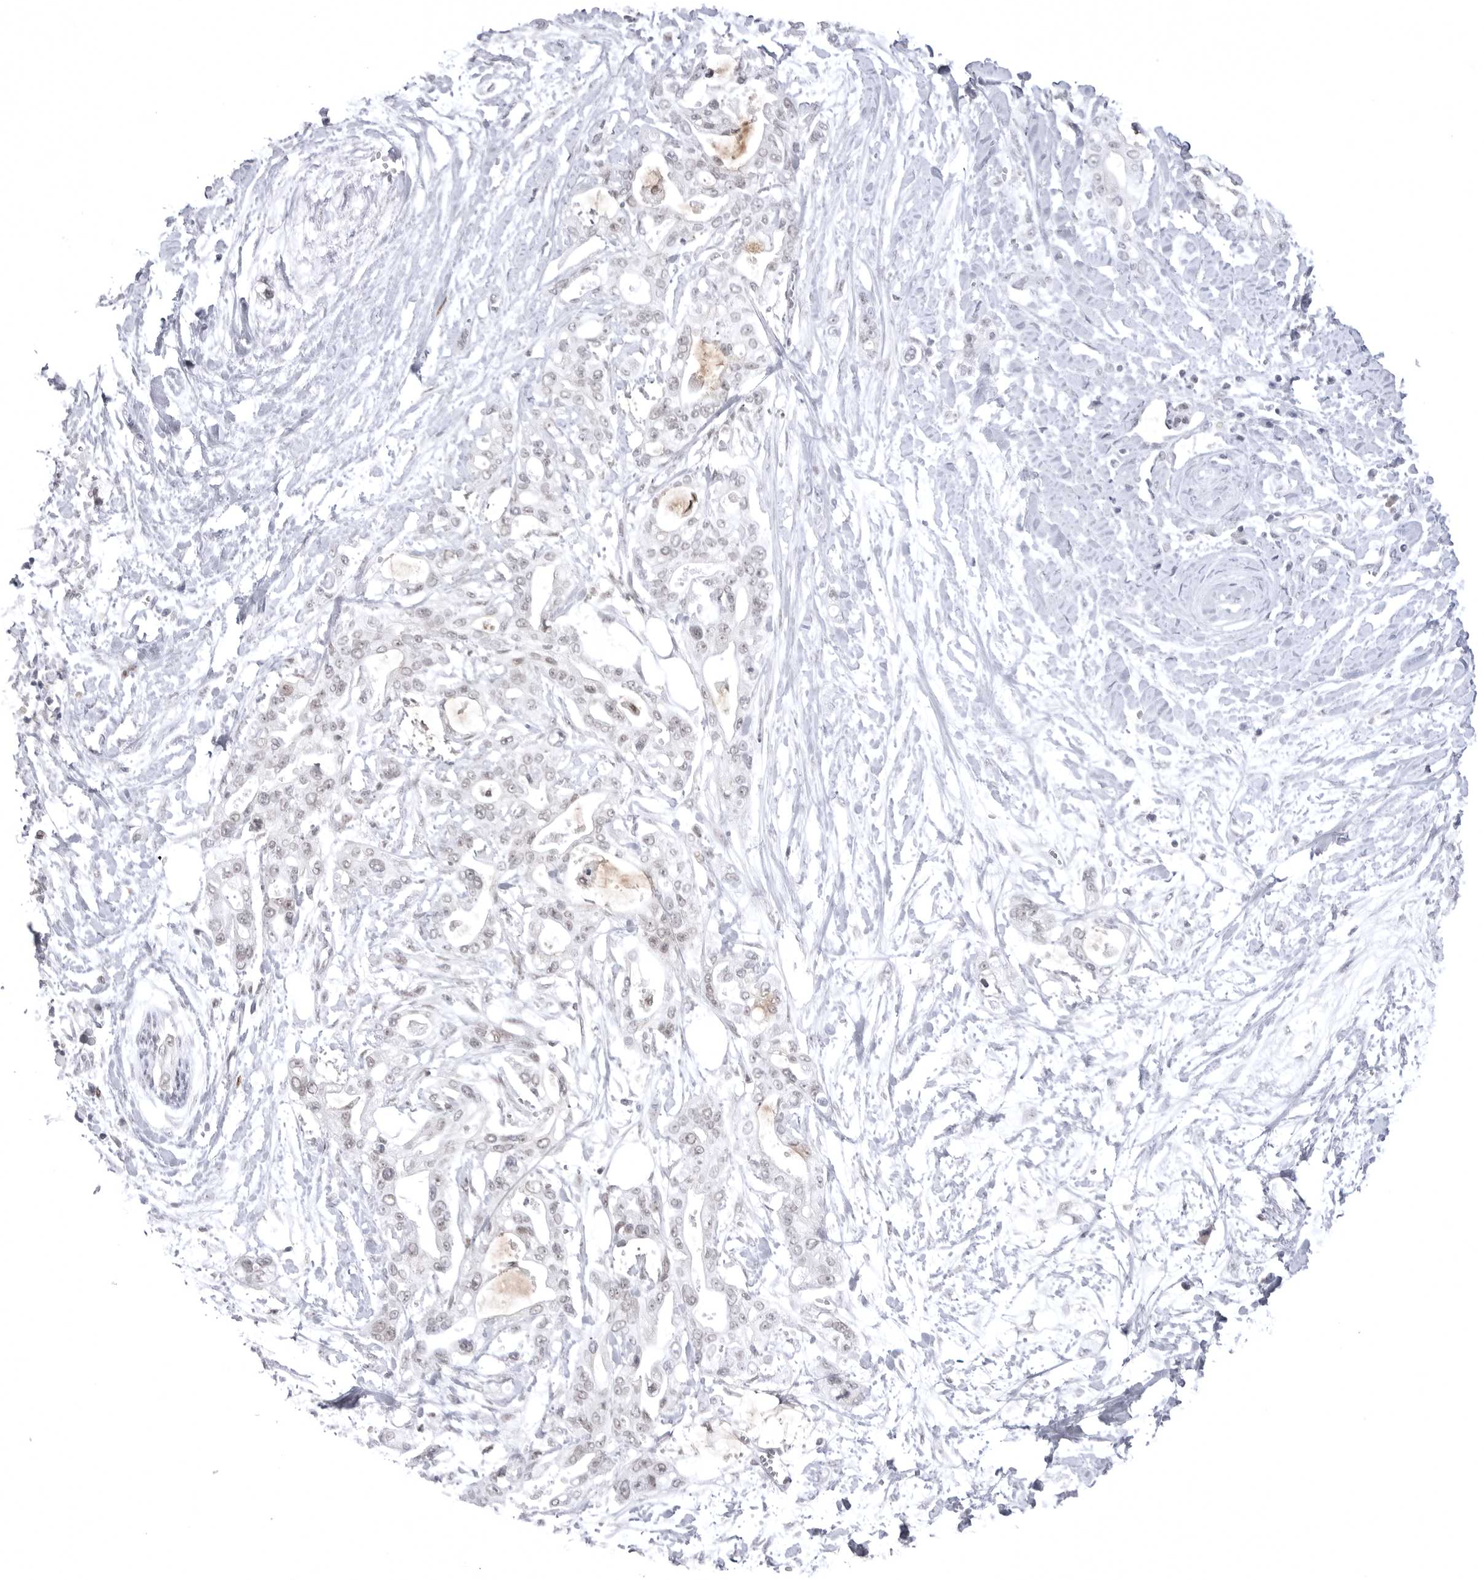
{"staining": {"intensity": "weak", "quantity": "25%-75%", "location": "nuclear"}, "tissue": "pancreatic cancer", "cell_type": "Tumor cells", "image_type": "cancer", "snomed": [{"axis": "morphology", "description": "Adenocarcinoma, NOS"}, {"axis": "topography", "description": "Pancreas"}], "caption": "A high-resolution photomicrograph shows immunohistochemistry (IHC) staining of adenocarcinoma (pancreatic), which displays weak nuclear expression in about 25%-75% of tumor cells.", "gene": "PTK2B", "patient": {"sex": "male", "age": 68}}